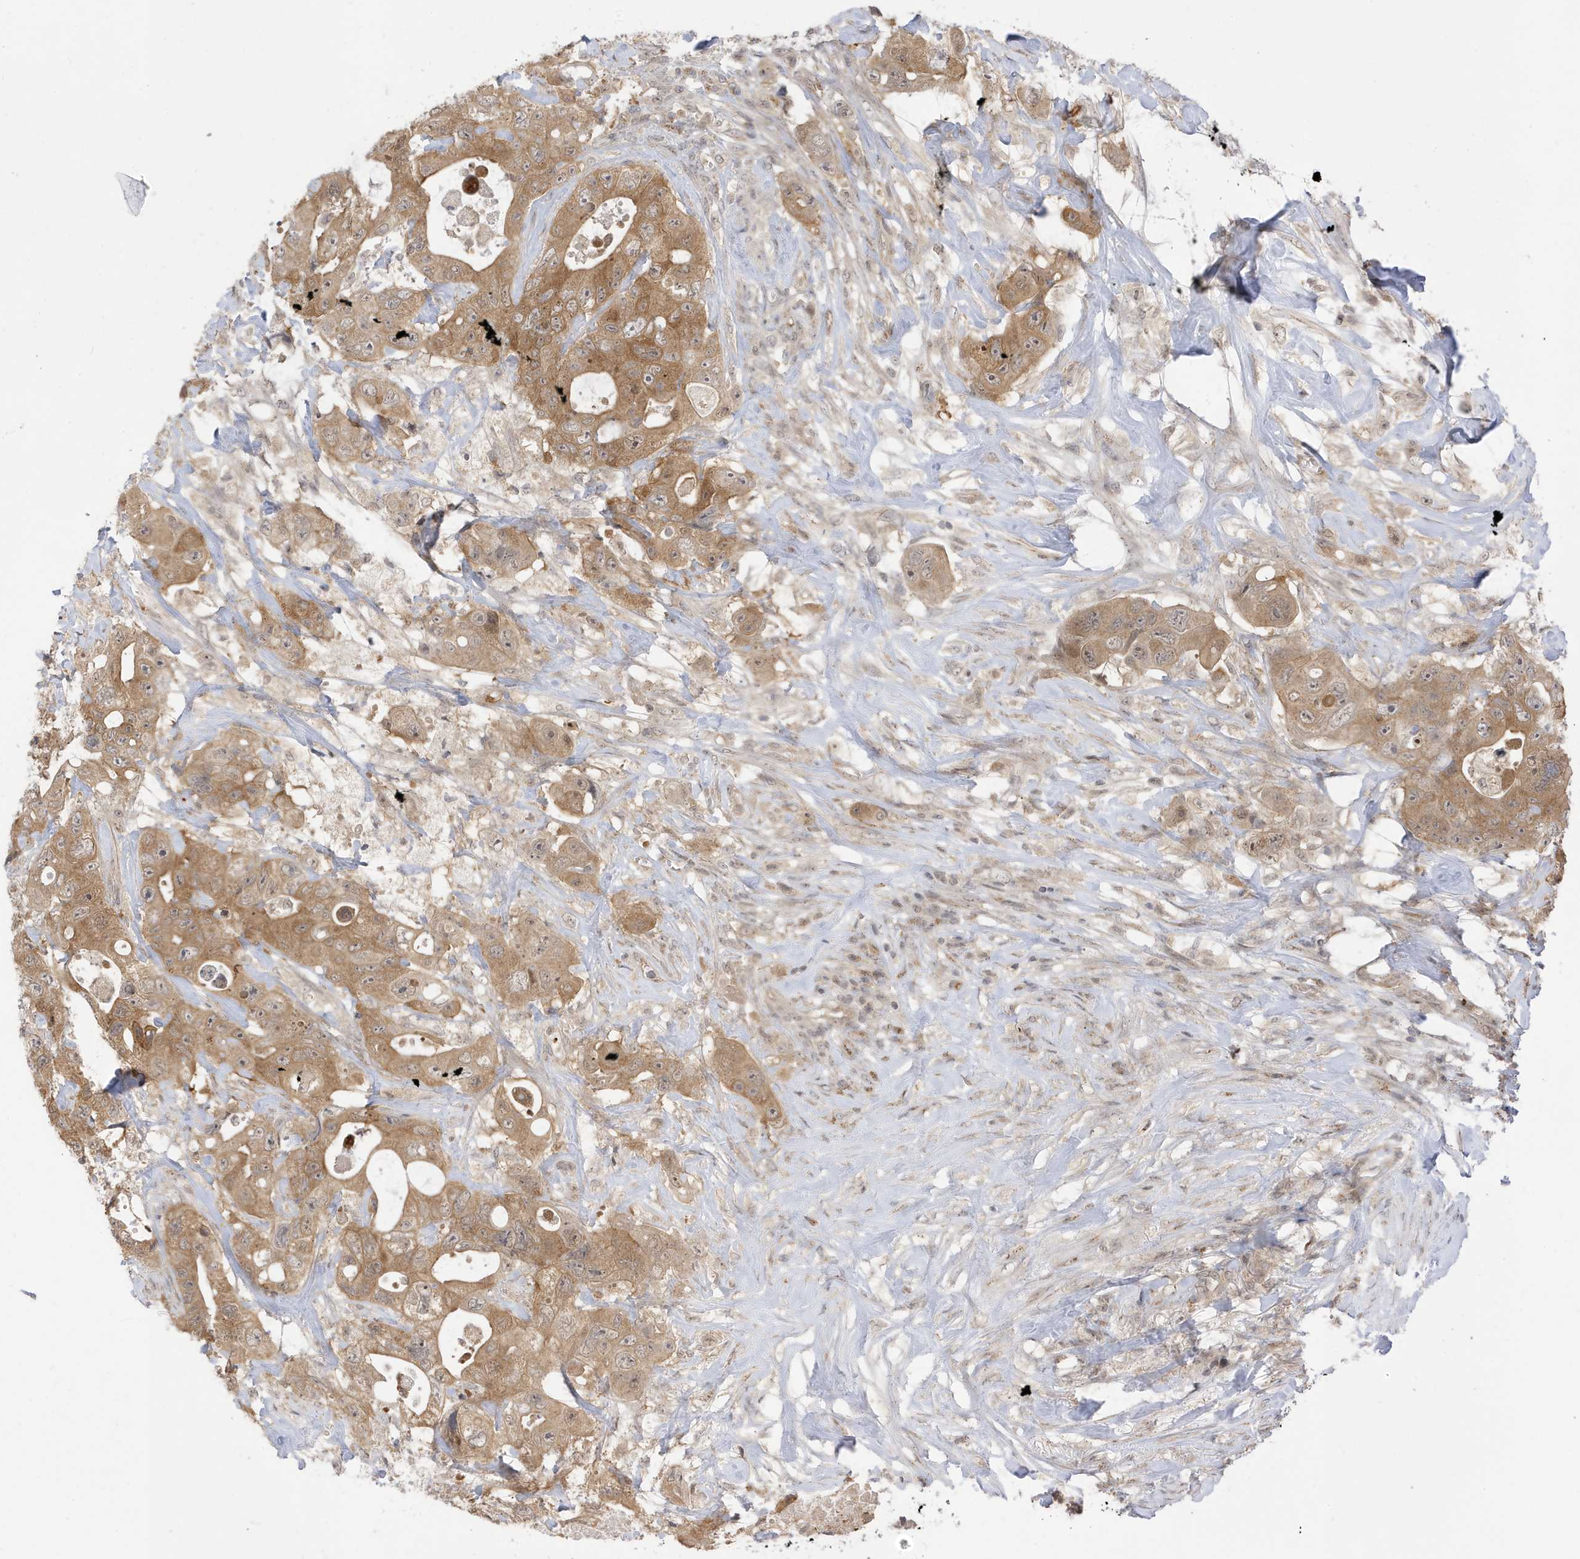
{"staining": {"intensity": "moderate", "quantity": ">75%", "location": "cytoplasmic/membranous"}, "tissue": "colorectal cancer", "cell_type": "Tumor cells", "image_type": "cancer", "snomed": [{"axis": "morphology", "description": "Adenocarcinoma, NOS"}, {"axis": "topography", "description": "Colon"}], "caption": "The image displays immunohistochemical staining of adenocarcinoma (colorectal). There is moderate cytoplasmic/membranous positivity is present in about >75% of tumor cells.", "gene": "TAB3", "patient": {"sex": "female", "age": 46}}